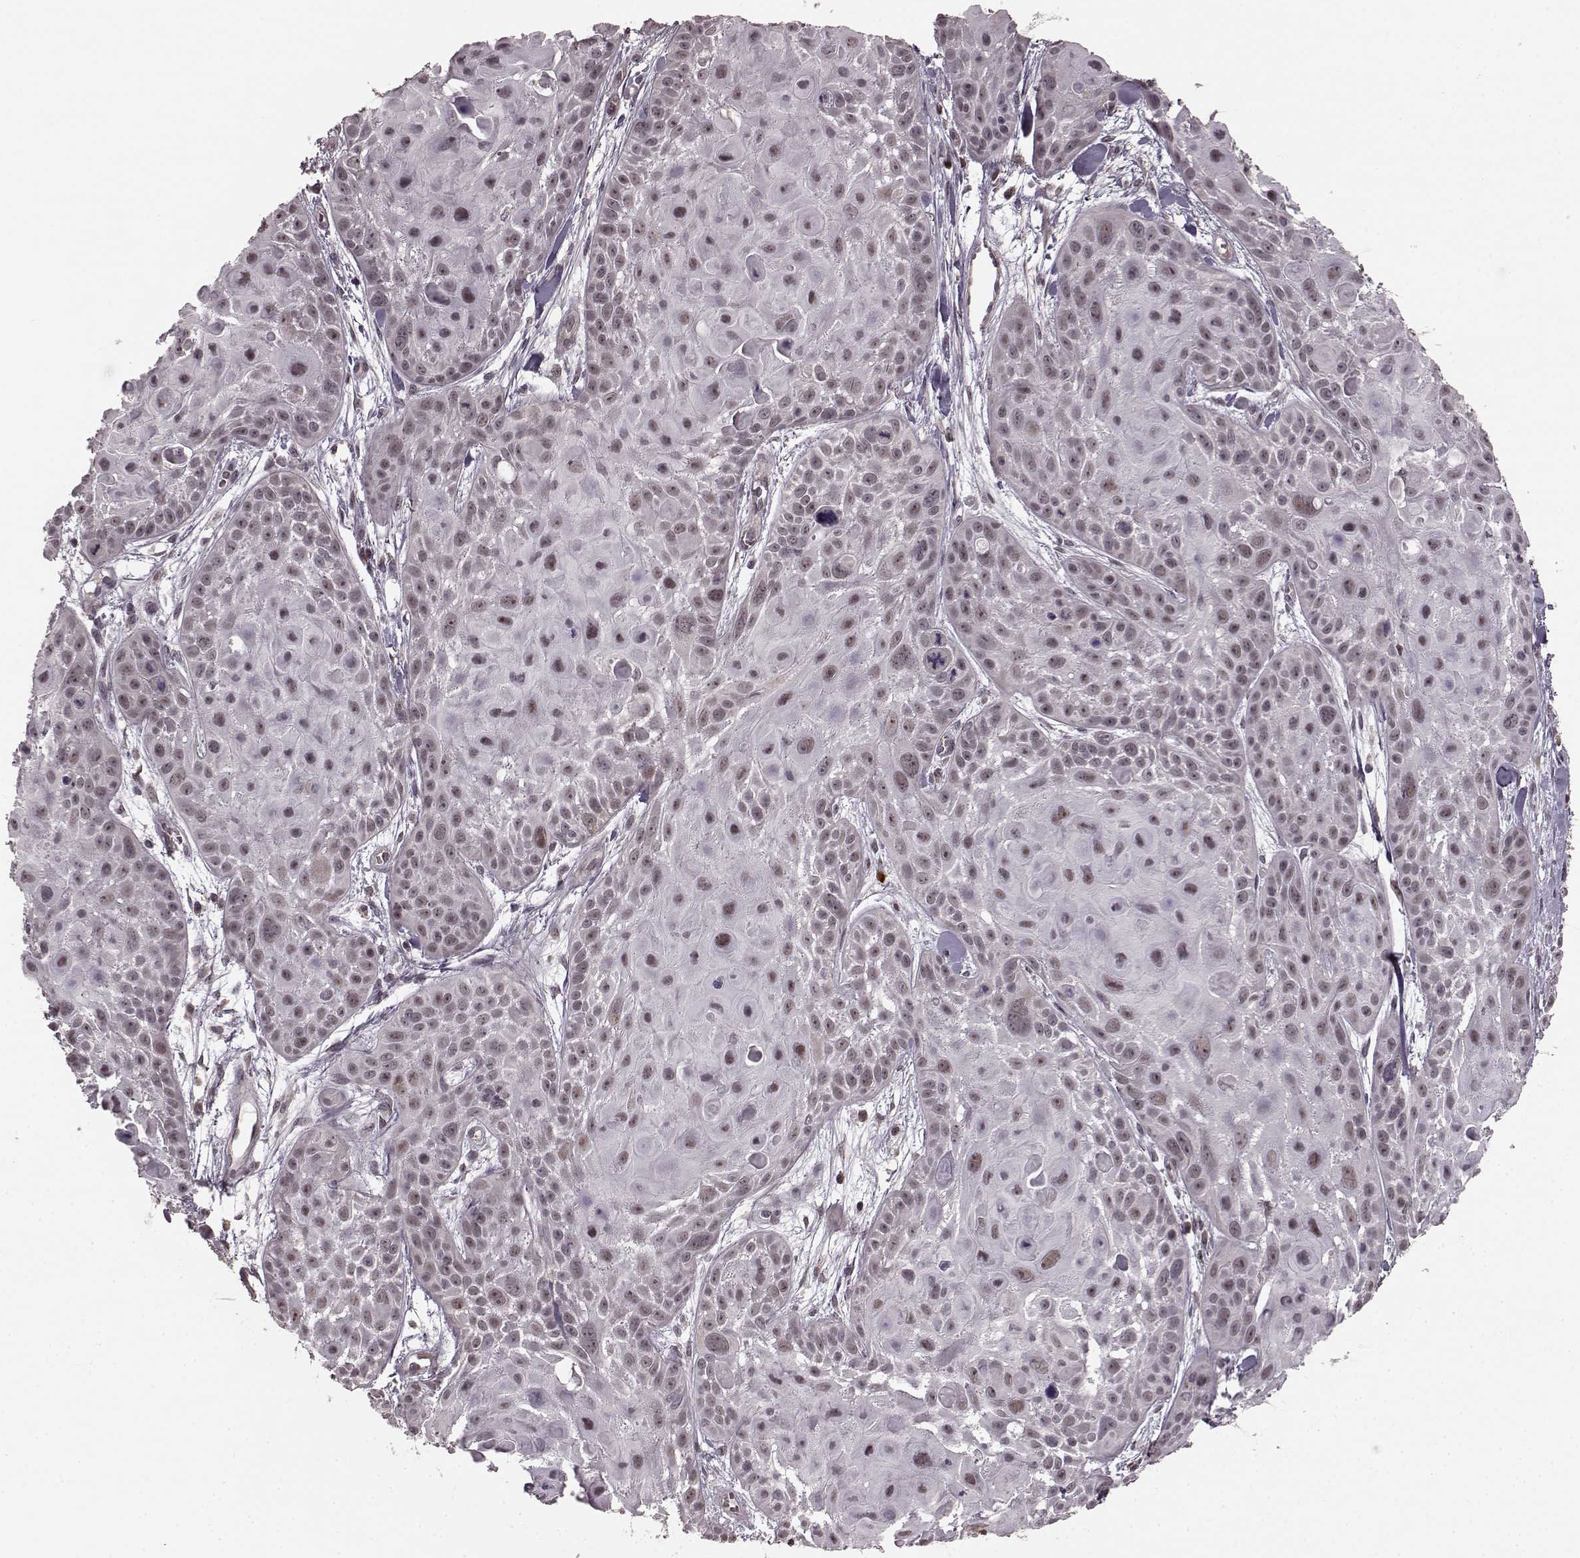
{"staining": {"intensity": "weak", "quantity": ">75%", "location": "nuclear"}, "tissue": "skin cancer", "cell_type": "Tumor cells", "image_type": "cancer", "snomed": [{"axis": "morphology", "description": "Squamous cell carcinoma, NOS"}, {"axis": "topography", "description": "Skin"}, {"axis": "topography", "description": "Anal"}], "caption": "About >75% of tumor cells in squamous cell carcinoma (skin) display weak nuclear protein expression as visualized by brown immunohistochemical staining.", "gene": "PLCB4", "patient": {"sex": "female", "age": 75}}